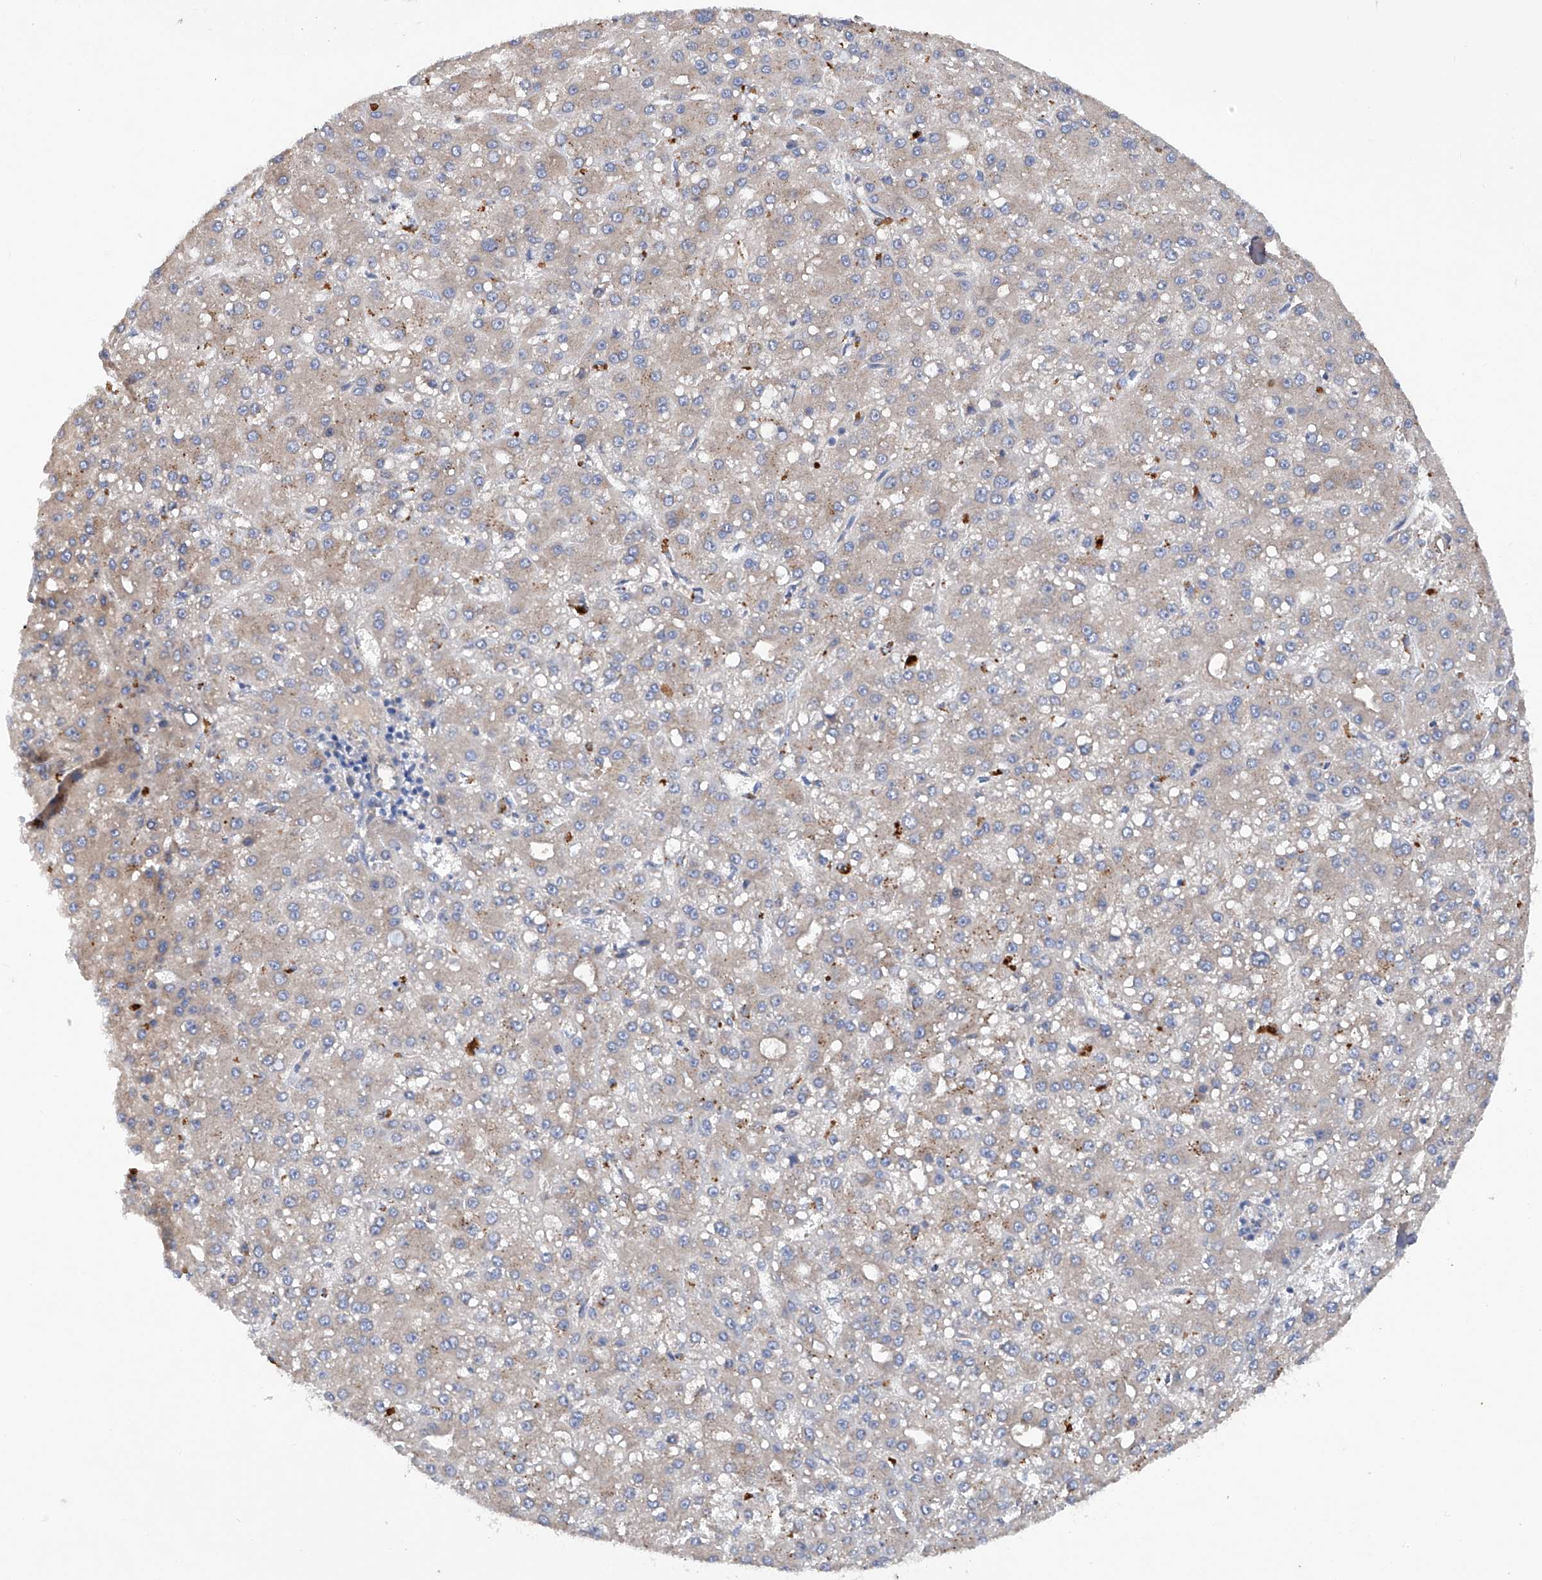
{"staining": {"intensity": "weak", "quantity": "25%-75%", "location": "cytoplasmic/membranous"}, "tissue": "liver cancer", "cell_type": "Tumor cells", "image_type": "cancer", "snomed": [{"axis": "morphology", "description": "Carcinoma, Hepatocellular, NOS"}, {"axis": "topography", "description": "Liver"}], "caption": "This photomicrograph reveals IHC staining of liver cancer (hepatocellular carcinoma), with low weak cytoplasmic/membranous positivity in about 25%-75% of tumor cells.", "gene": "ASCC3", "patient": {"sex": "male", "age": 67}}